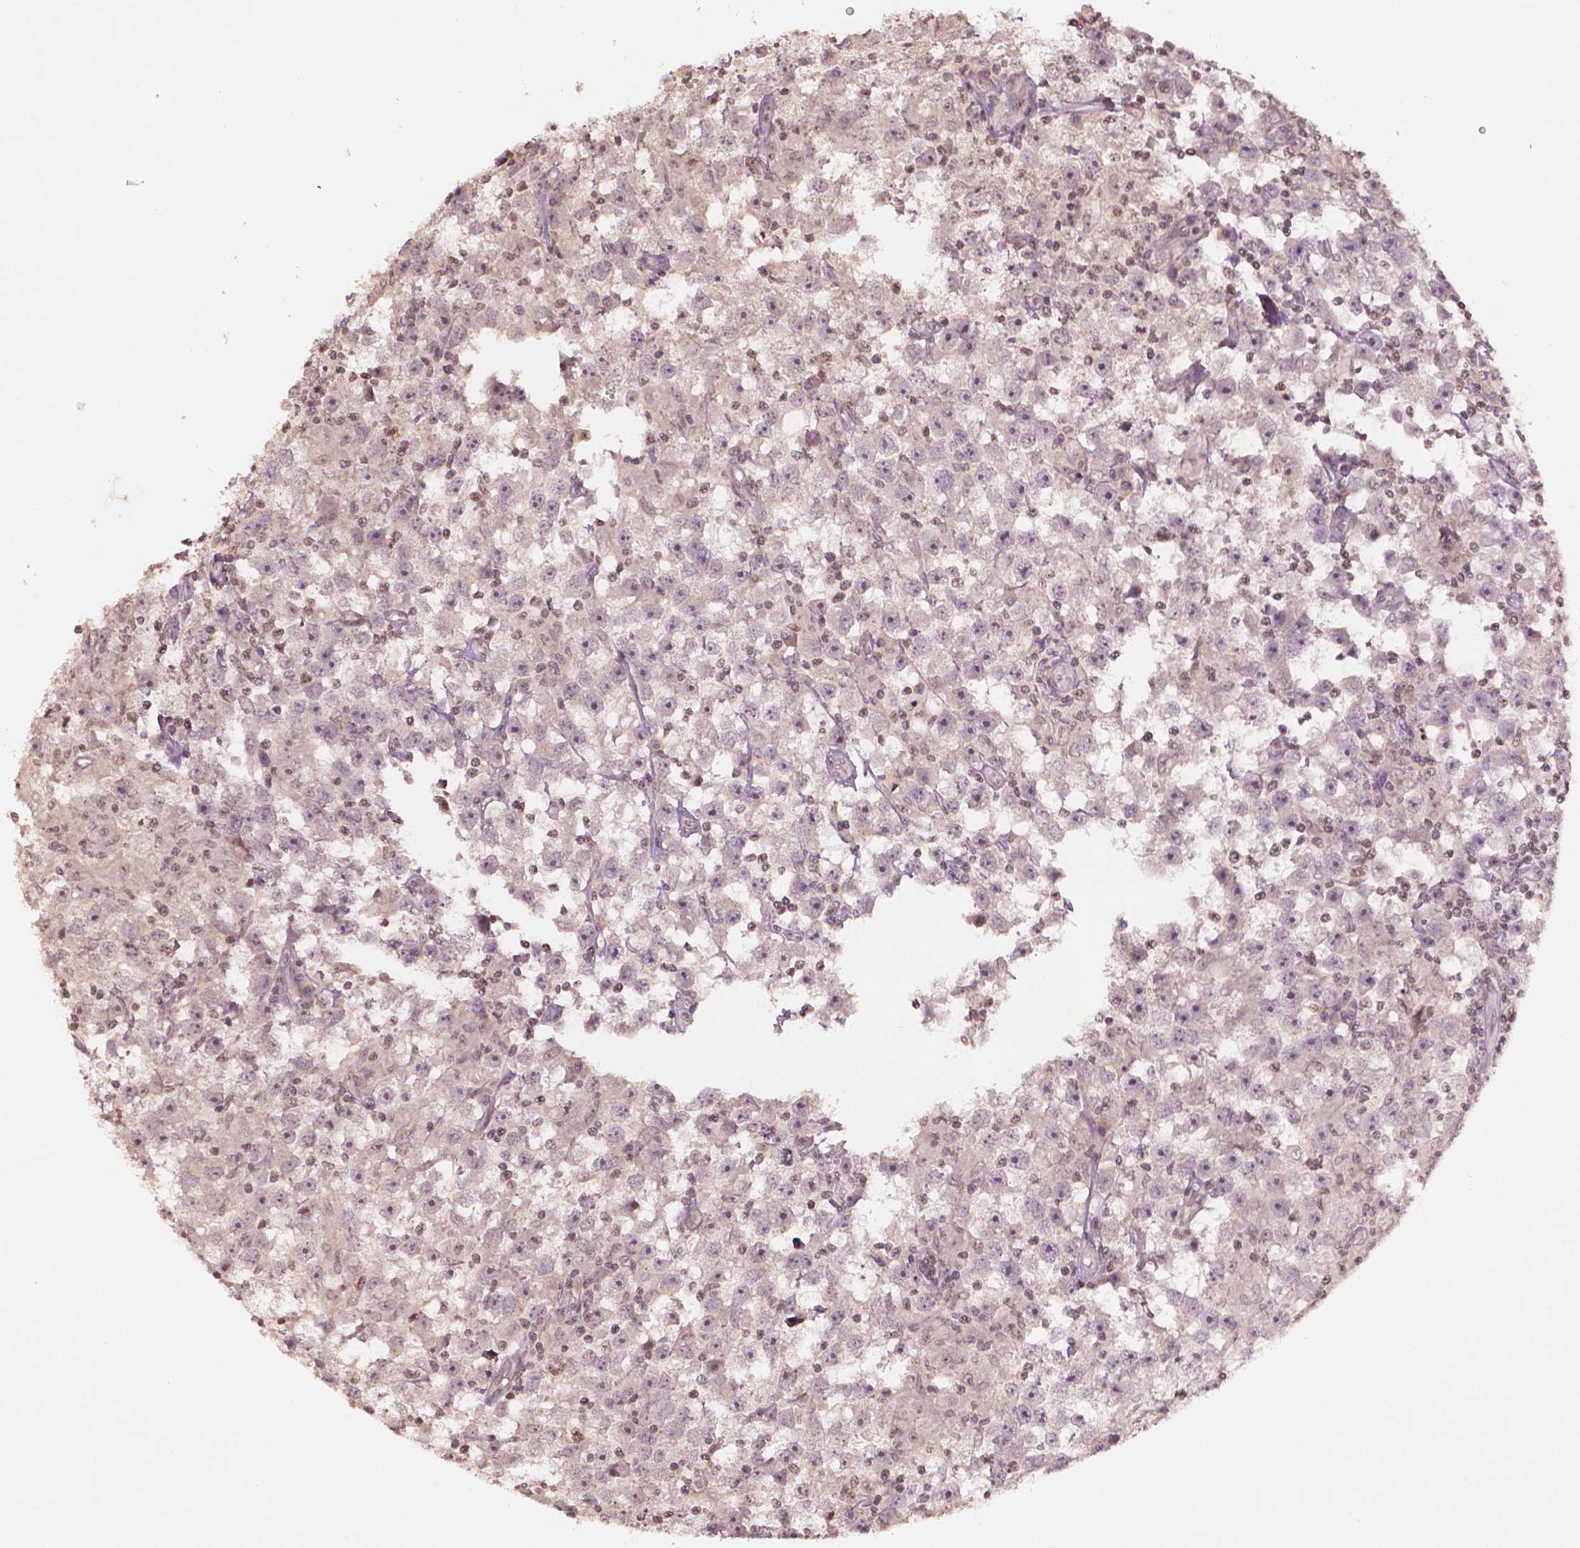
{"staining": {"intensity": "moderate", "quantity": ">75%", "location": "nuclear"}, "tissue": "testis cancer", "cell_type": "Tumor cells", "image_type": "cancer", "snomed": [{"axis": "morphology", "description": "Seminoma, NOS"}, {"axis": "topography", "description": "Testis"}], "caption": "This is a micrograph of IHC staining of seminoma (testis), which shows moderate staining in the nuclear of tumor cells.", "gene": "DEK", "patient": {"sex": "male", "age": 33}}